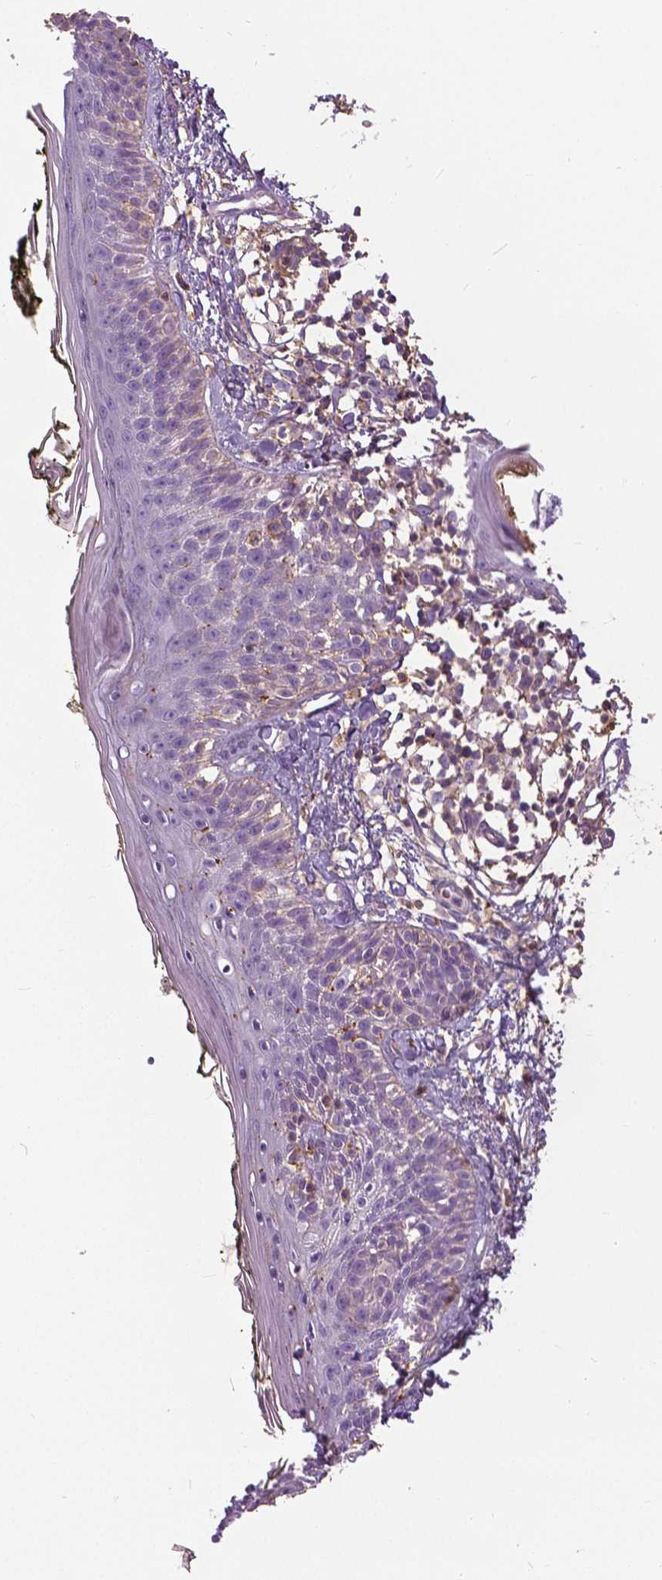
{"staining": {"intensity": "negative", "quantity": "none", "location": "none"}, "tissue": "skin", "cell_type": "Fibroblasts", "image_type": "normal", "snomed": [{"axis": "morphology", "description": "Normal tissue, NOS"}, {"axis": "topography", "description": "Skin"}], "caption": "Fibroblasts show no significant positivity in benign skin. The staining was performed using DAB to visualize the protein expression in brown, while the nuclei were stained in blue with hematoxylin (Magnification: 20x).", "gene": "ANXA13", "patient": {"sex": "male", "age": 76}}